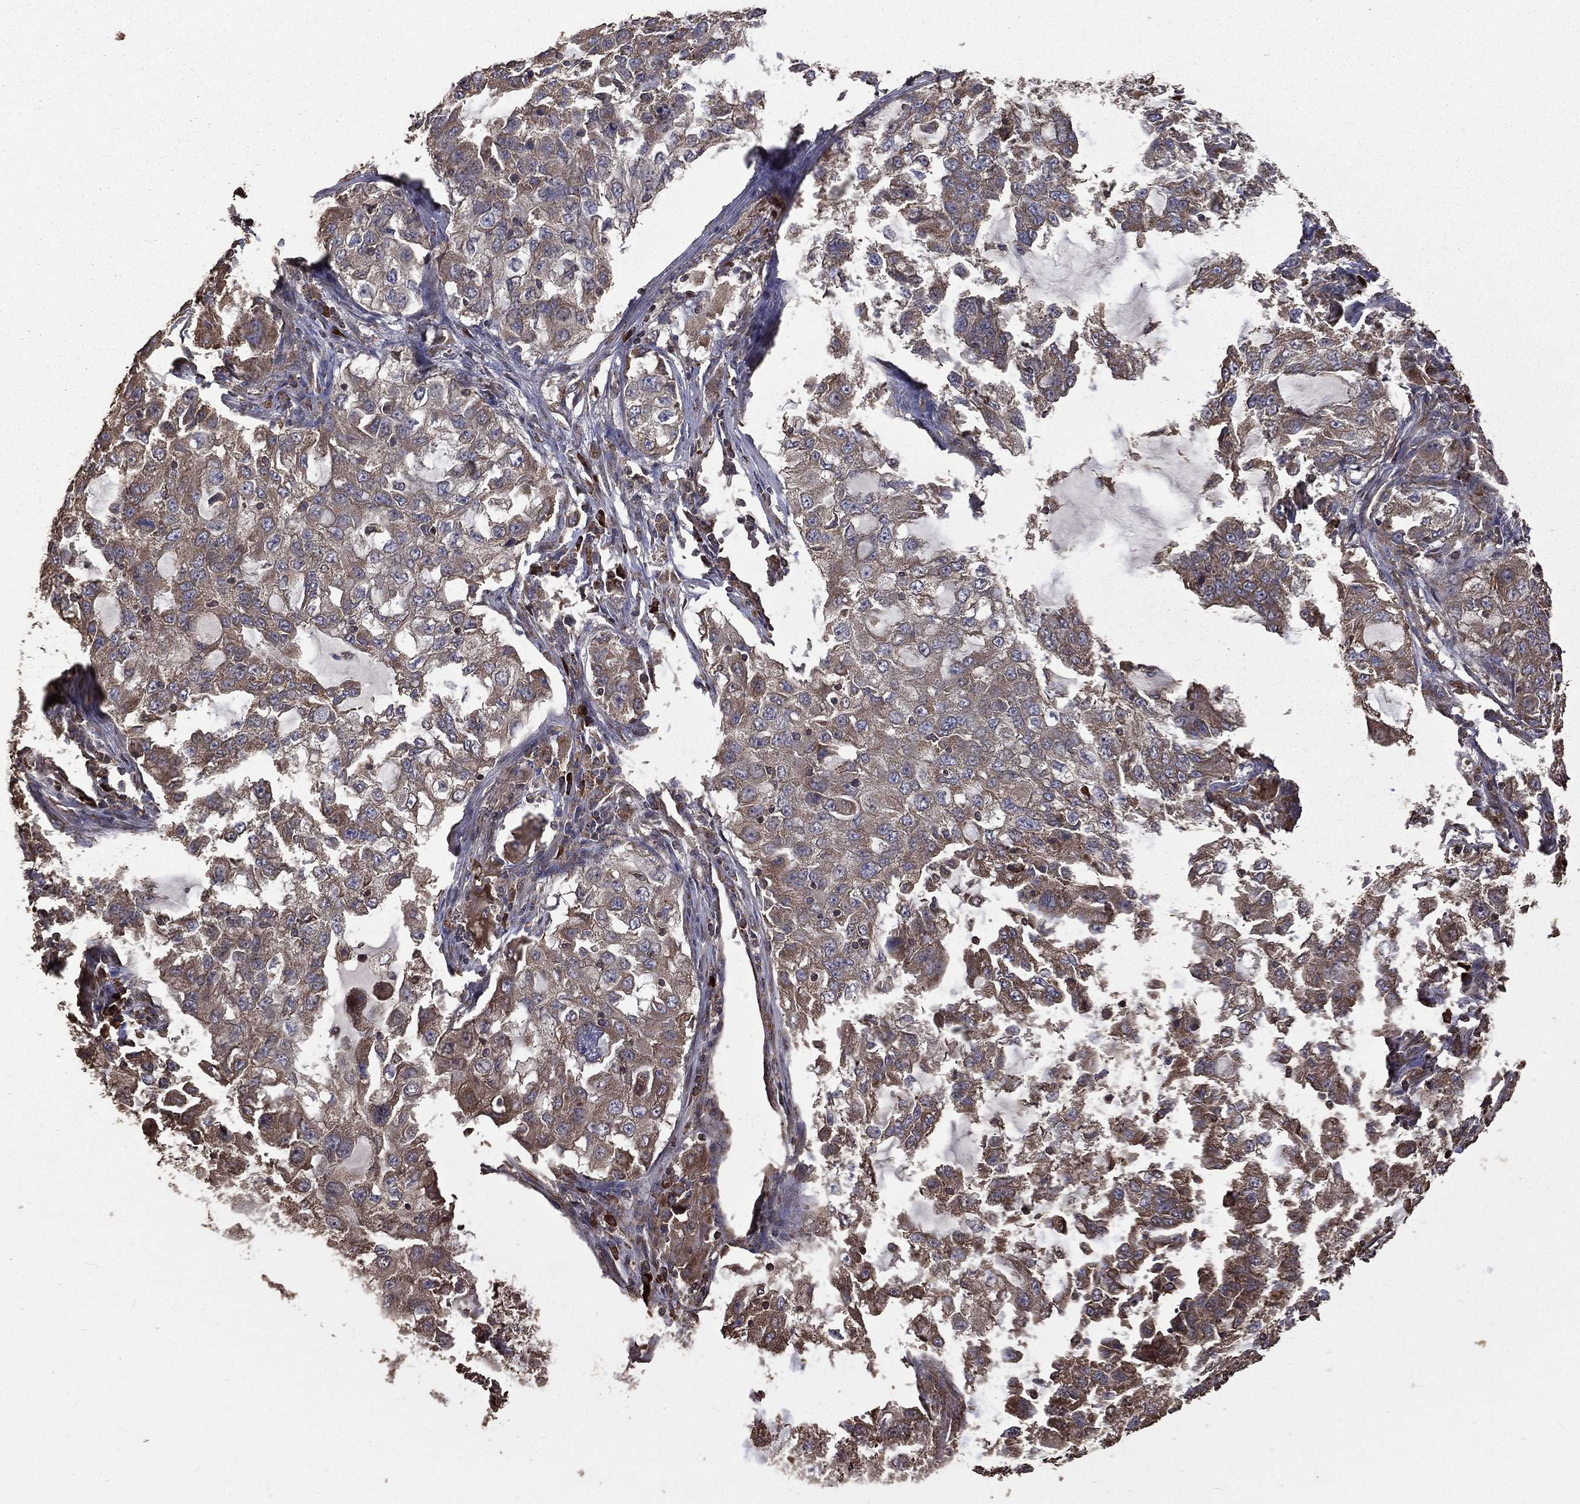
{"staining": {"intensity": "moderate", "quantity": "25%-75%", "location": "cytoplasmic/membranous"}, "tissue": "lung cancer", "cell_type": "Tumor cells", "image_type": "cancer", "snomed": [{"axis": "morphology", "description": "Adenocarcinoma, NOS"}, {"axis": "topography", "description": "Lung"}], "caption": "Lung cancer (adenocarcinoma) was stained to show a protein in brown. There is medium levels of moderate cytoplasmic/membranous expression in approximately 25%-75% of tumor cells.", "gene": "METTL27", "patient": {"sex": "female", "age": 61}}